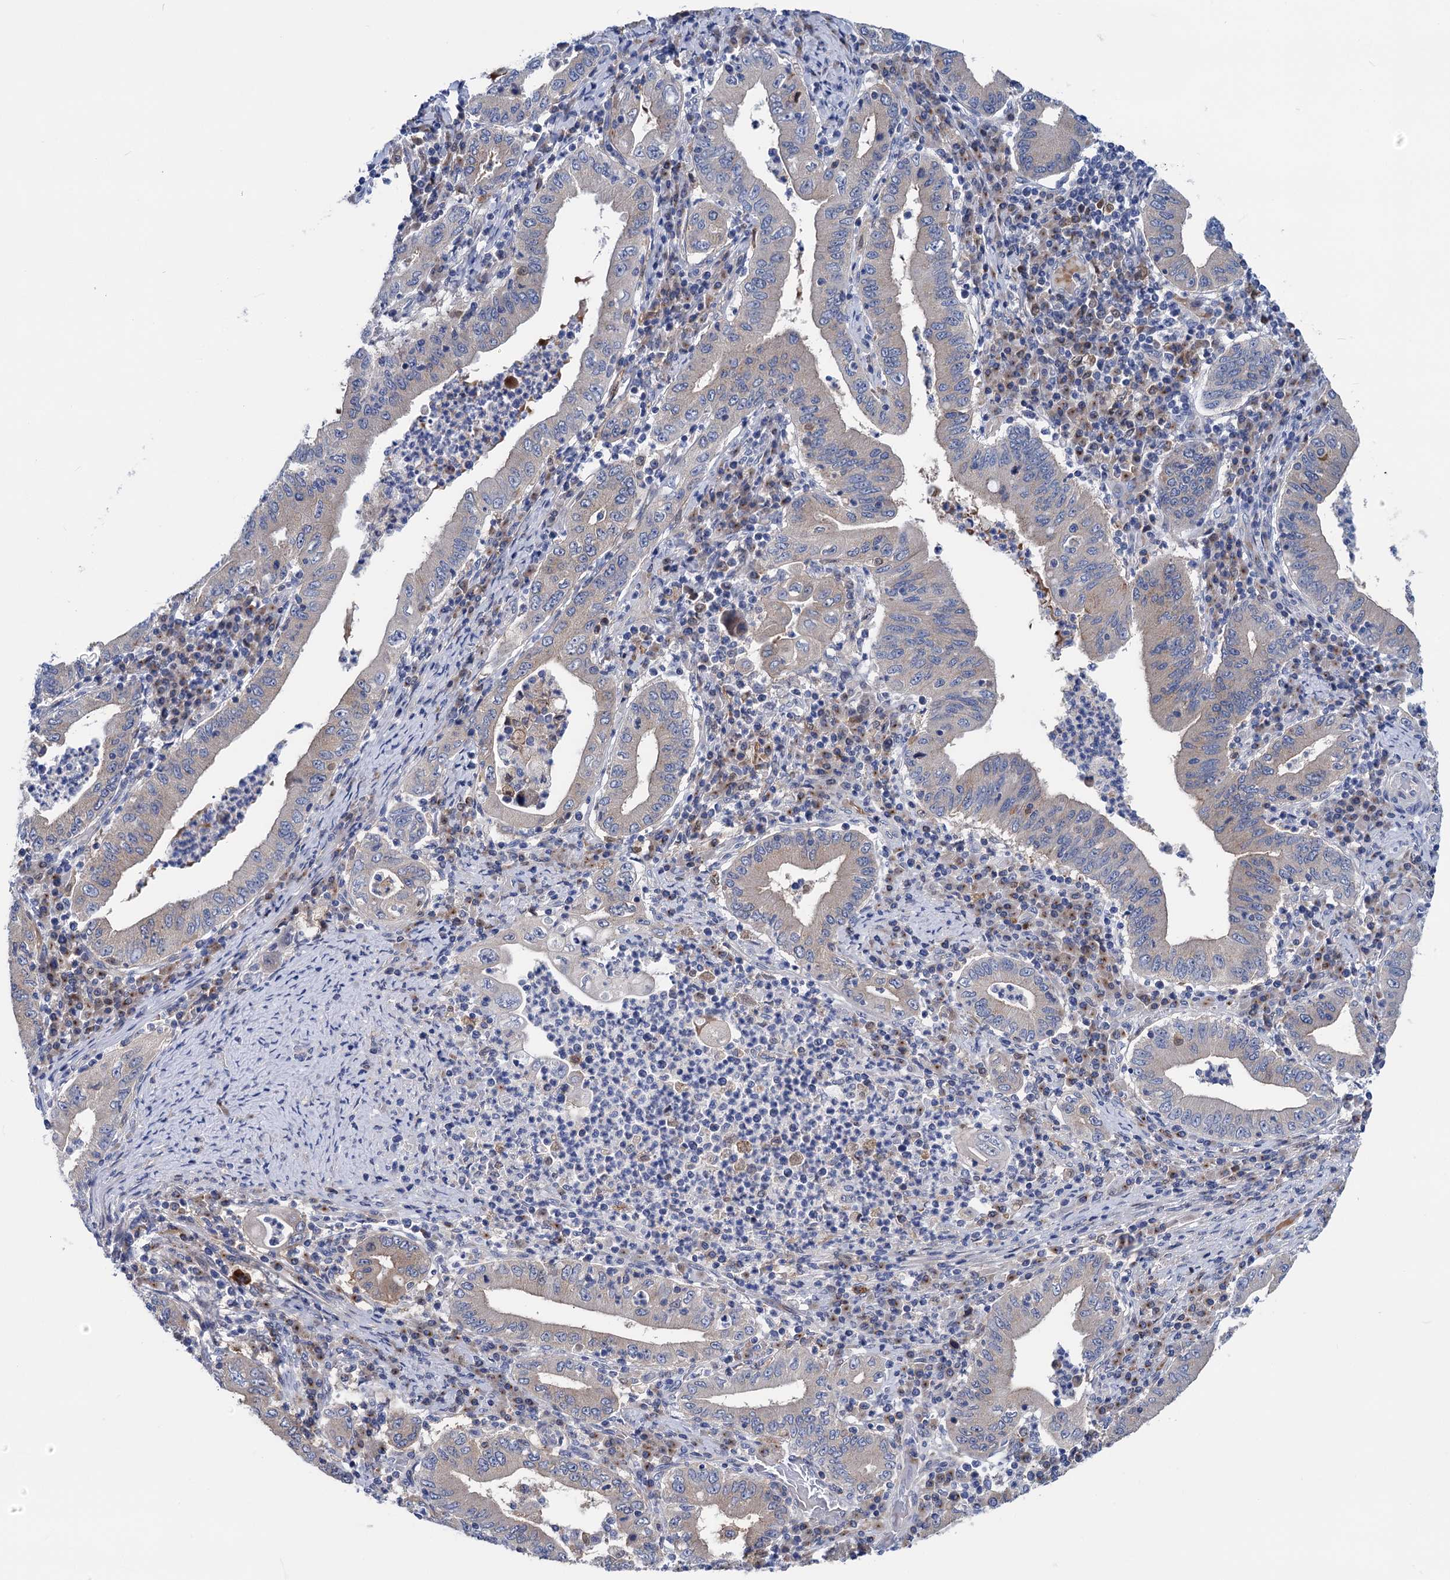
{"staining": {"intensity": "weak", "quantity": "<25%", "location": "cytoplasmic/membranous"}, "tissue": "stomach cancer", "cell_type": "Tumor cells", "image_type": "cancer", "snomed": [{"axis": "morphology", "description": "Normal tissue, NOS"}, {"axis": "morphology", "description": "Adenocarcinoma, NOS"}, {"axis": "topography", "description": "Esophagus"}, {"axis": "topography", "description": "Stomach, upper"}, {"axis": "topography", "description": "Peripheral nerve tissue"}], "caption": "Immunohistochemistry (IHC) histopathology image of neoplastic tissue: human adenocarcinoma (stomach) stained with DAB demonstrates no significant protein expression in tumor cells.", "gene": "ZNRD2", "patient": {"sex": "male", "age": 62}}